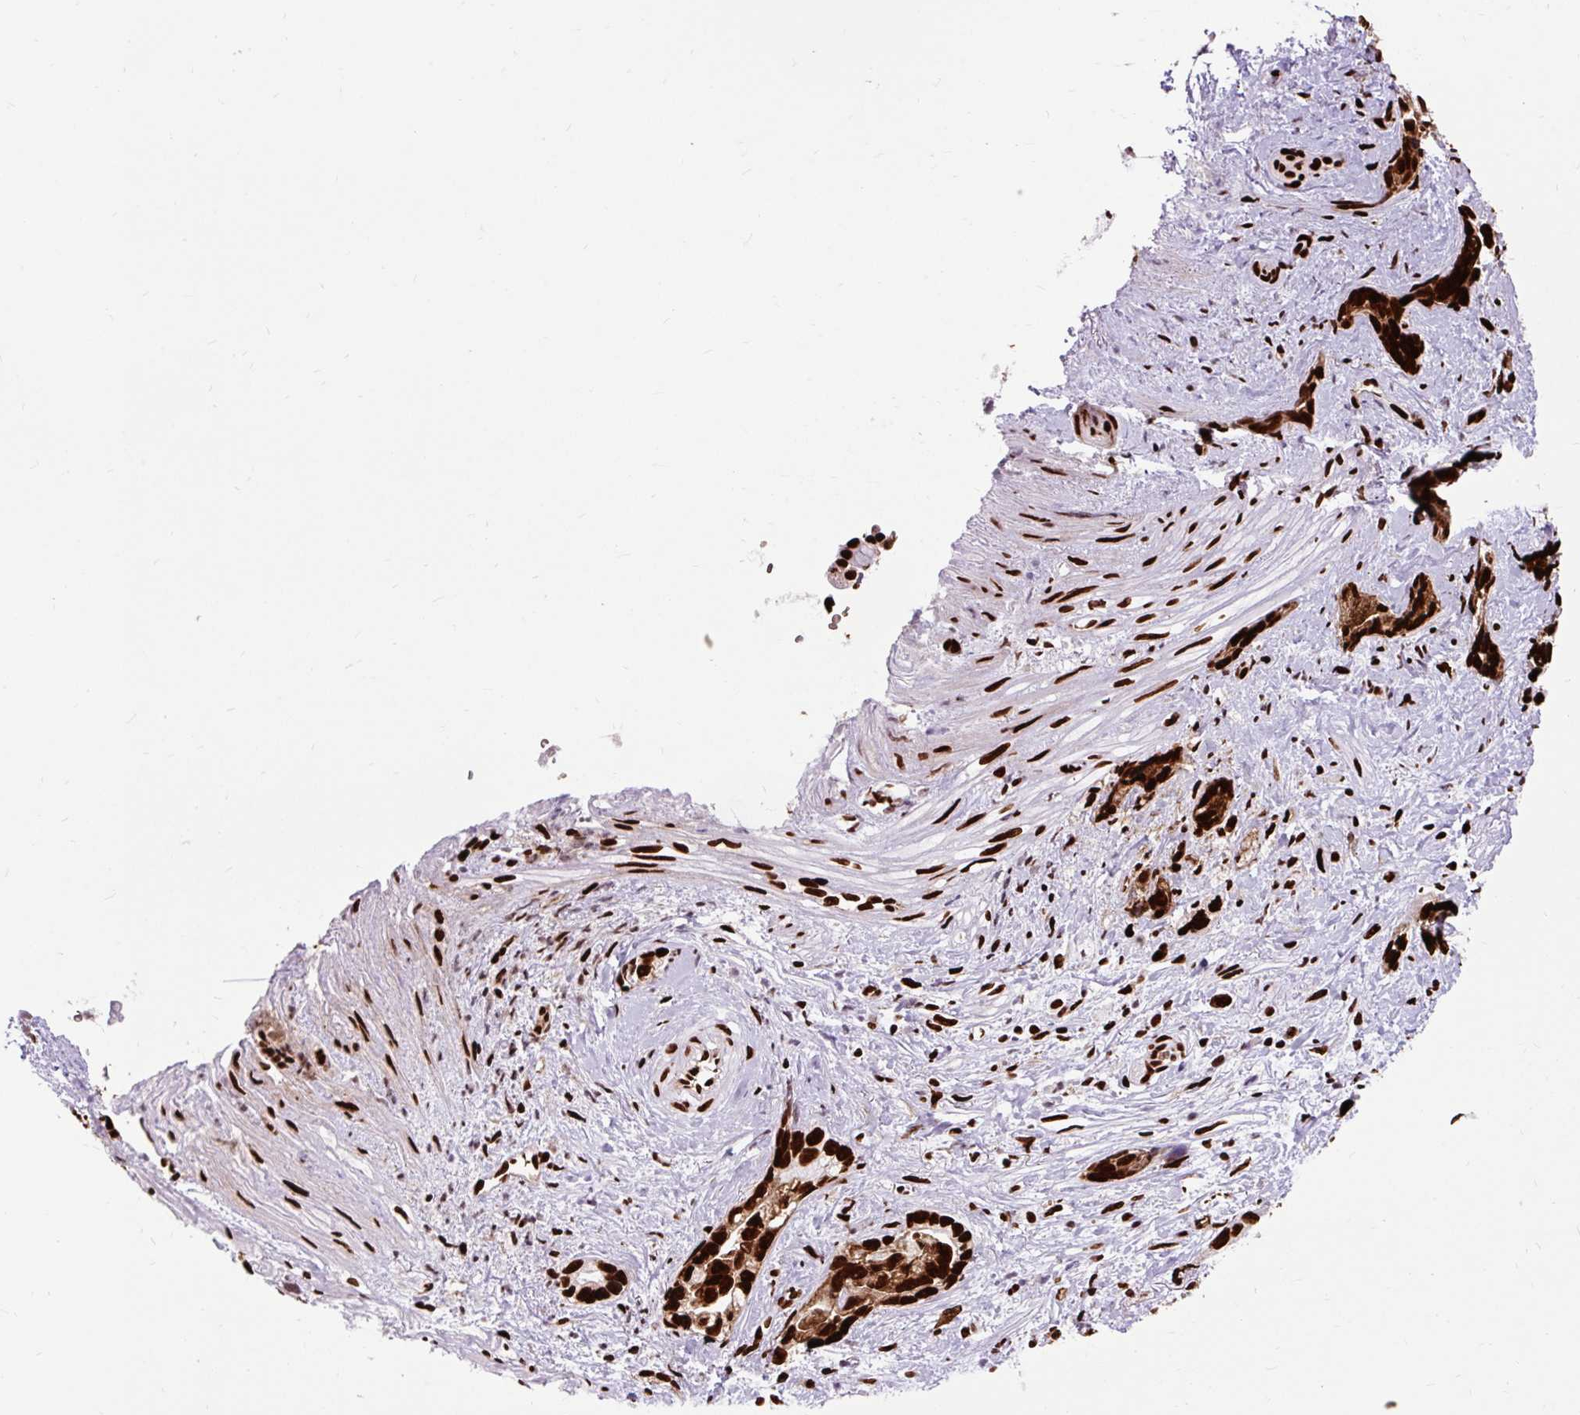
{"staining": {"intensity": "strong", "quantity": ">75%", "location": "nuclear"}, "tissue": "stomach cancer", "cell_type": "Tumor cells", "image_type": "cancer", "snomed": [{"axis": "morphology", "description": "Adenocarcinoma, NOS"}, {"axis": "topography", "description": "Stomach"}], "caption": "Immunohistochemical staining of adenocarcinoma (stomach) demonstrates high levels of strong nuclear protein staining in approximately >75% of tumor cells.", "gene": "FUS", "patient": {"sex": "male", "age": 55}}